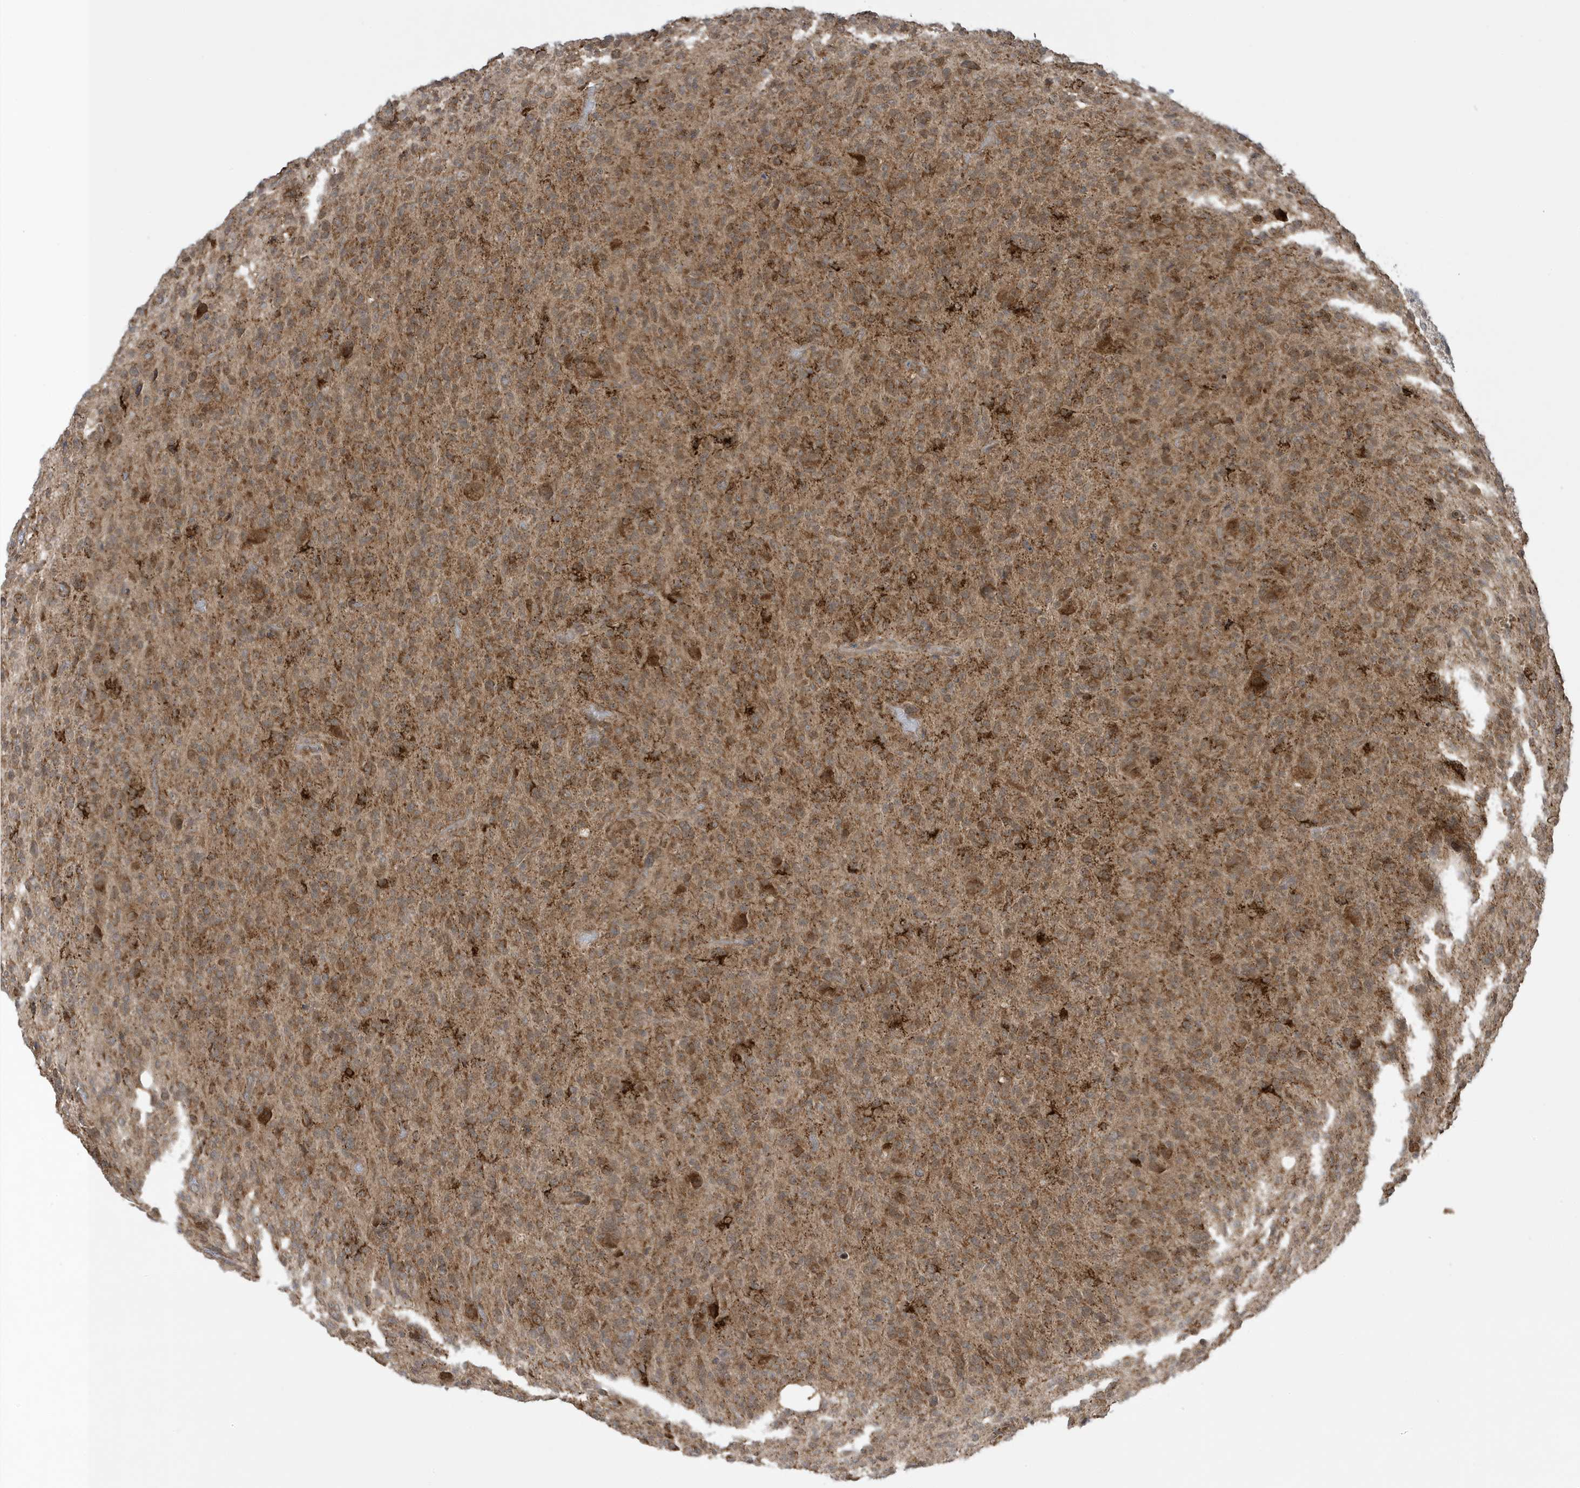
{"staining": {"intensity": "moderate", "quantity": ">75%", "location": "cytoplasmic/membranous"}, "tissue": "glioma", "cell_type": "Tumor cells", "image_type": "cancer", "snomed": [{"axis": "morphology", "description": "Glioma, malignant, High grade"}, {"axis": "topography", "description": "Brain"}], "caption": "A medium amount of moderate cytoplasmic/membranous staining is present in approximately >75% of tumor cells in glioma tissue.", "gene": "DHX36", "patient": {"sex": "female", "age": 57}}